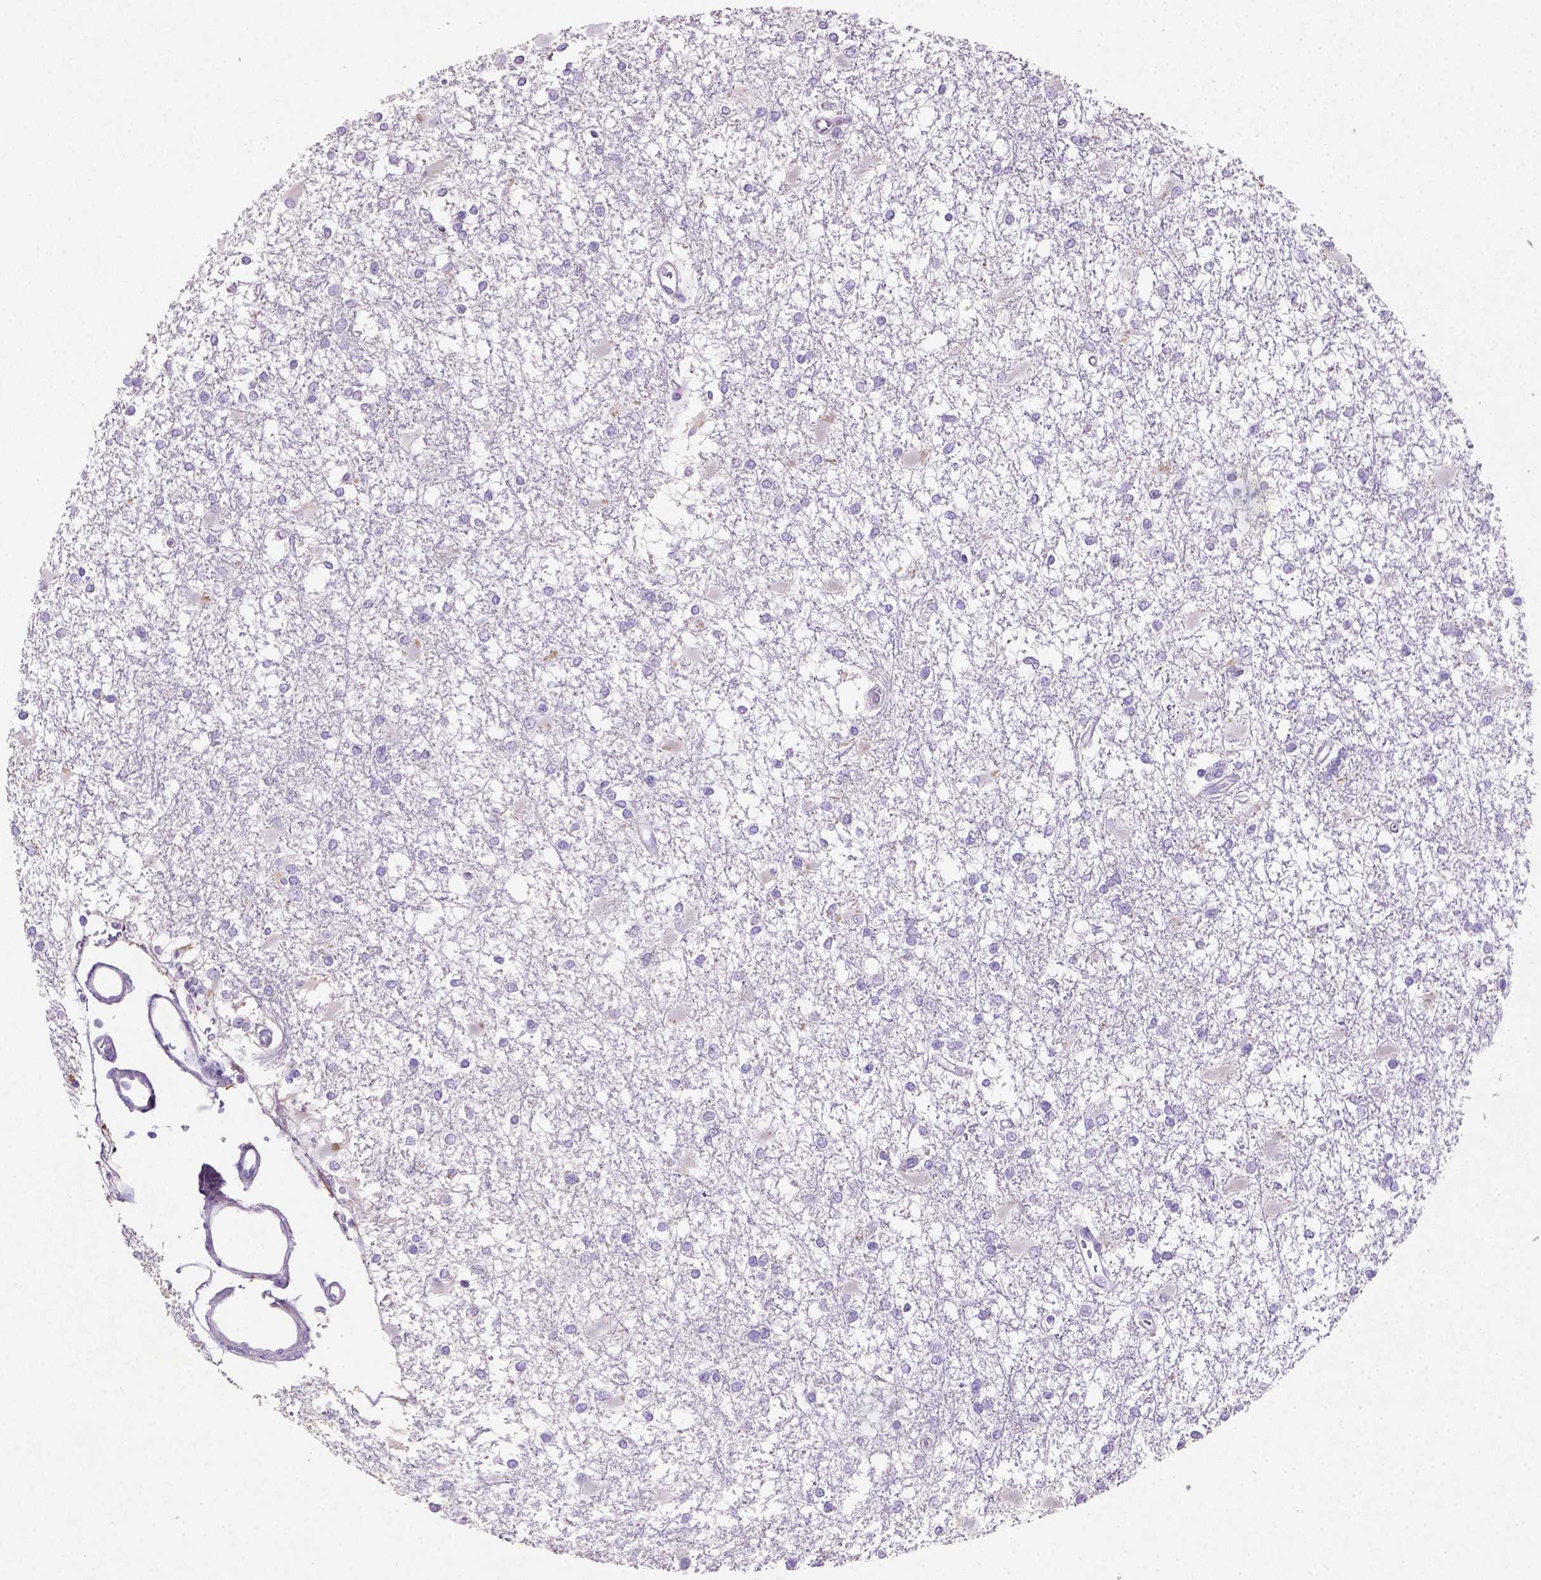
{"staining": {"intensity": "negative", "quantity": "none", "location": "none"}, "tissue": "glioma", "cell_type": "Tumor cells", "image_type": "cancer", "snomed": [{"axis": "morphology", "description": "Glioma, malignant, High grade"}, {"axis": "topography", "description": "Cerebral cortex"}], "caption": "An IHC photomicrograph of glioma is shown. There is no staining in tumor cells of glioma.", "gene": "NUDT2", "patient": {"sex": "male", "age": 79}}